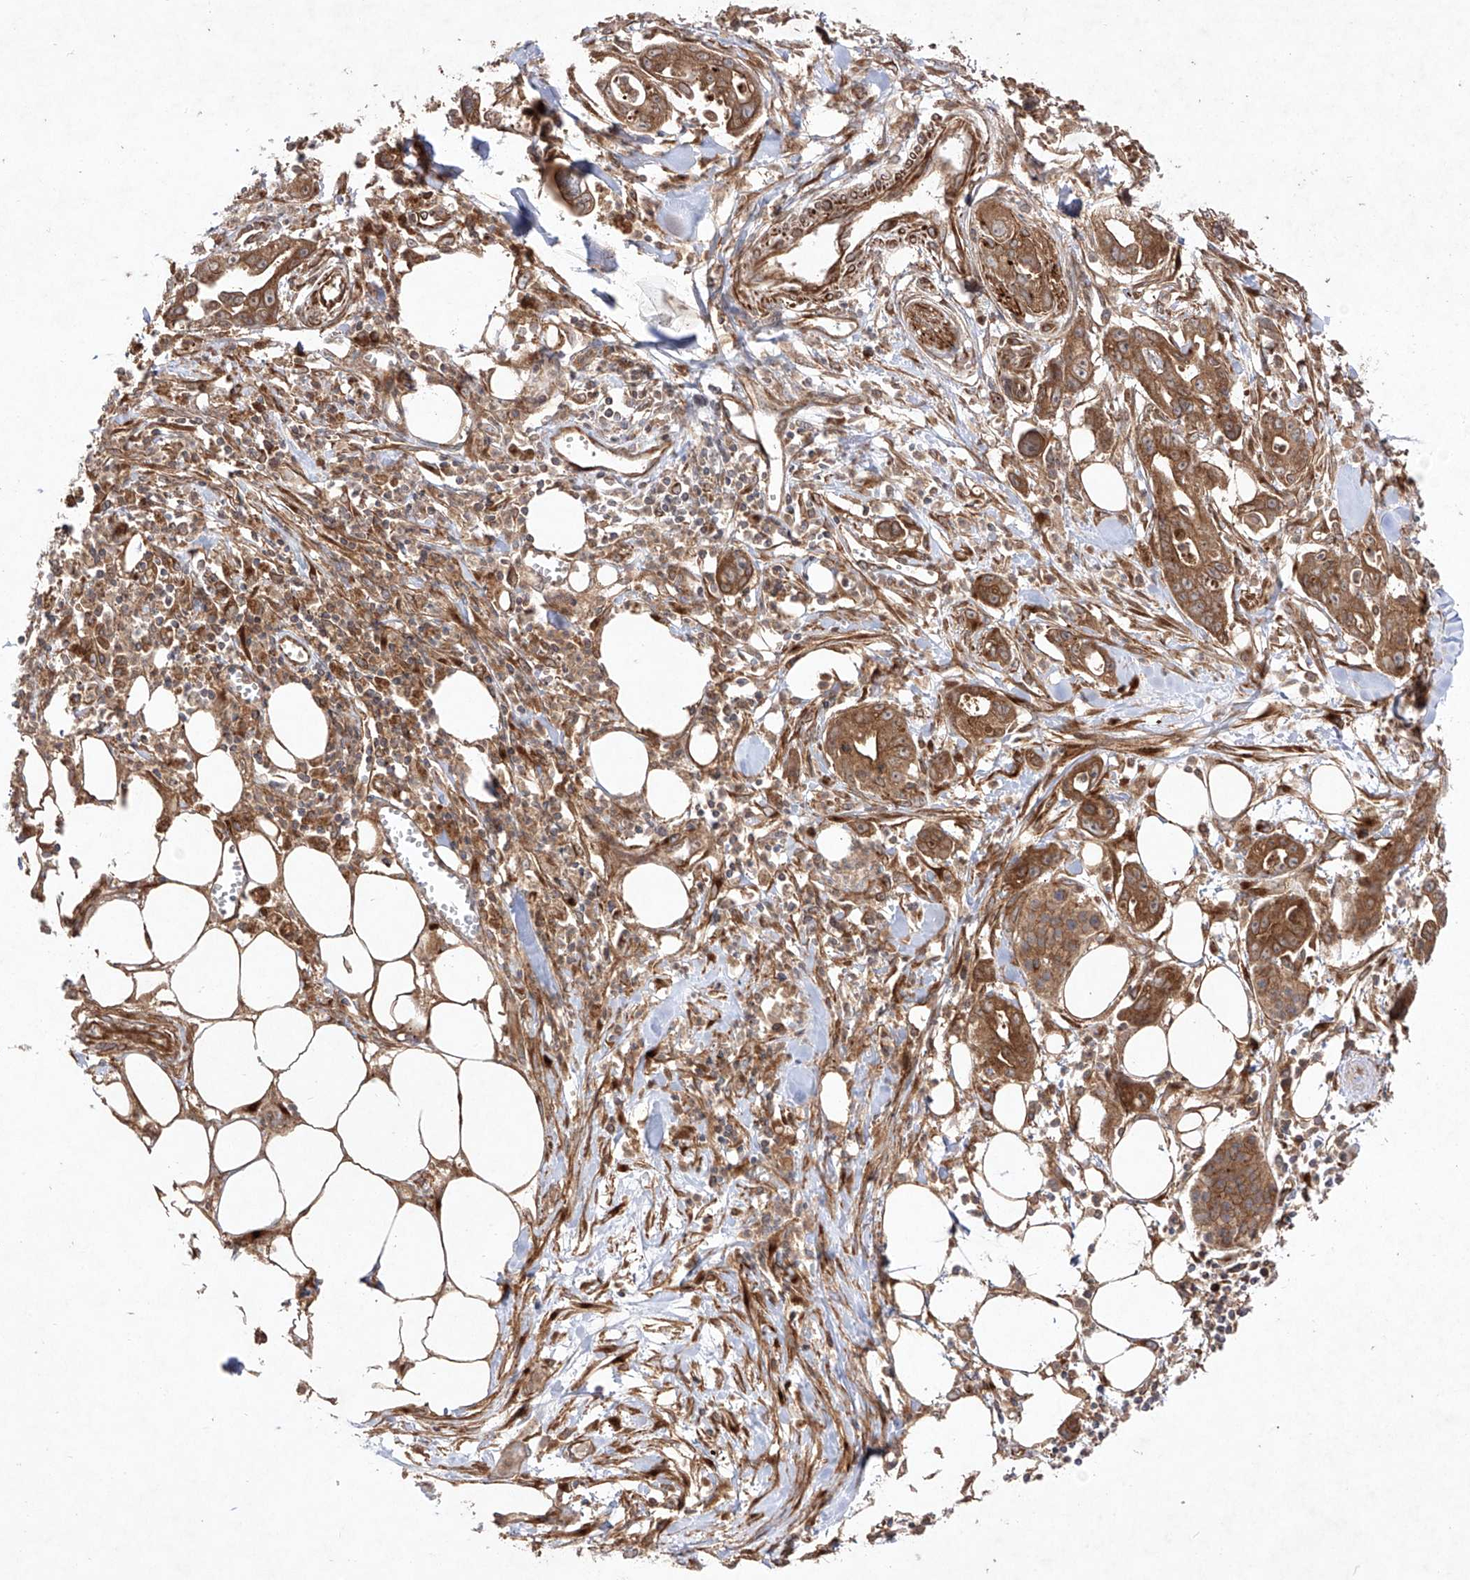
{"staining": {"intensity": "moderate", "quantity": ">75%", "location": "cytoplasmic/membranous"}, "tissue": "pancreatic cancer", "cell_type": "Tumor cells", "image_type": "cancer", "snomed": [{"axis": "morphology", "description": "Adenocarcinoma, NOS"}, {"axis": "topography", "description": "Pancreas"}], "caption": "About >75% of tumor cells in human pancreatic adenocarcinoma display moderate cytoplasmic/membranous protein expression as visualized by brown immunohistochemical staining.", "gene": "YKT6", "patient": {"sex": "male", "age": 68}}